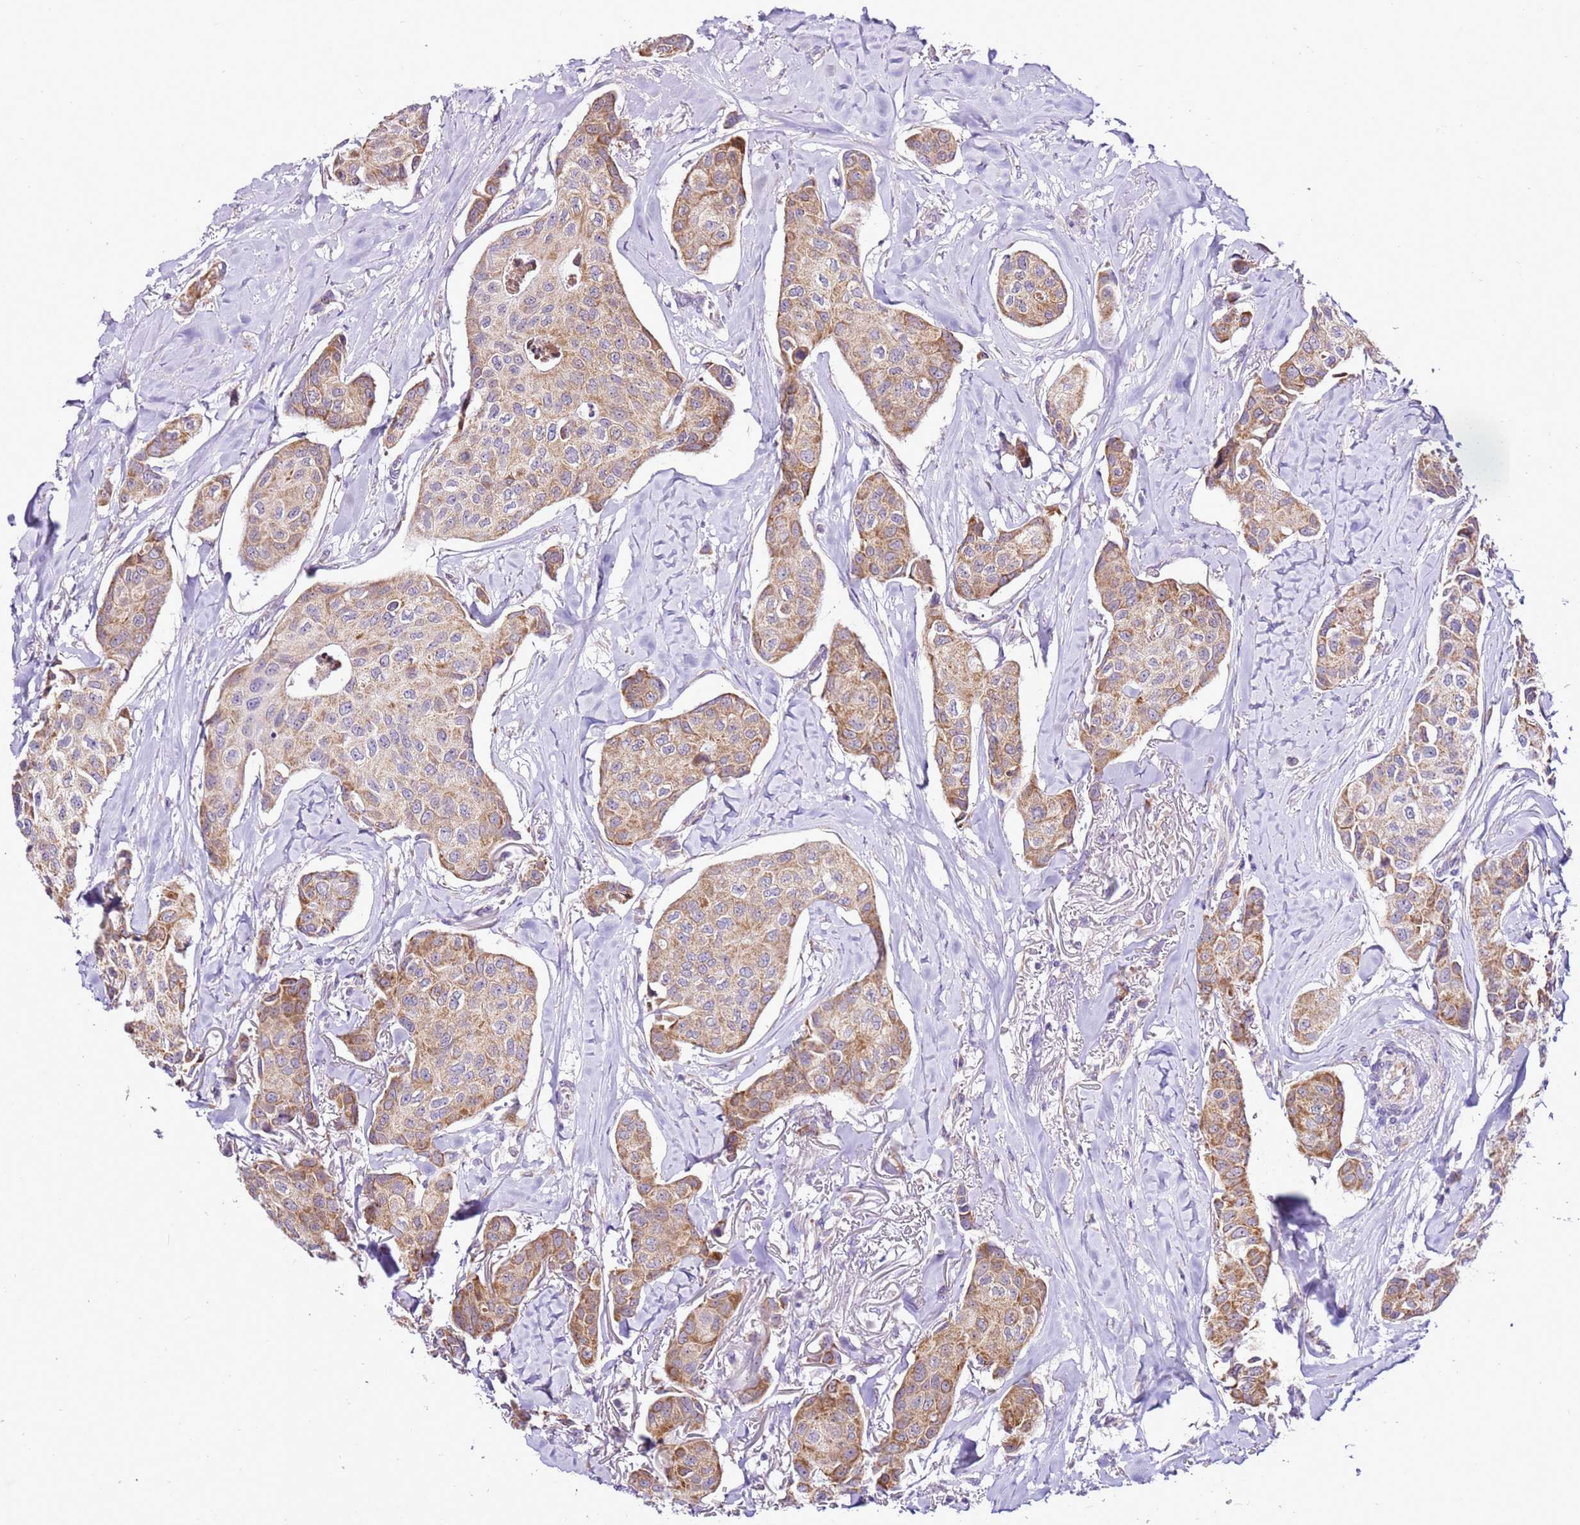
{"staining": {"intensity": "moderate", "quantity": ">75%", "location": "cytoplasmic/membranous"}, "tissue": "breast cancer", "cell_type": "Tumor cells", "image_type": "cancer", "snomed": [{"axis": "morphology", "description": "Duct carcinoma"}, {"axis": "topography", "description": "Breast"}], "caption": "Tumor cells exhibit medium levels of moderate cytoplasmic/membranous staining in approximately >75% of cells in human breast infiltrating ductal carcinoma. (DAB (3,3'-diaminobenzidine) = brown stain, brightfield microscopy at high magnification).", "gene": "MRPL36", "patient": {"sex": "female", "age": 80}}